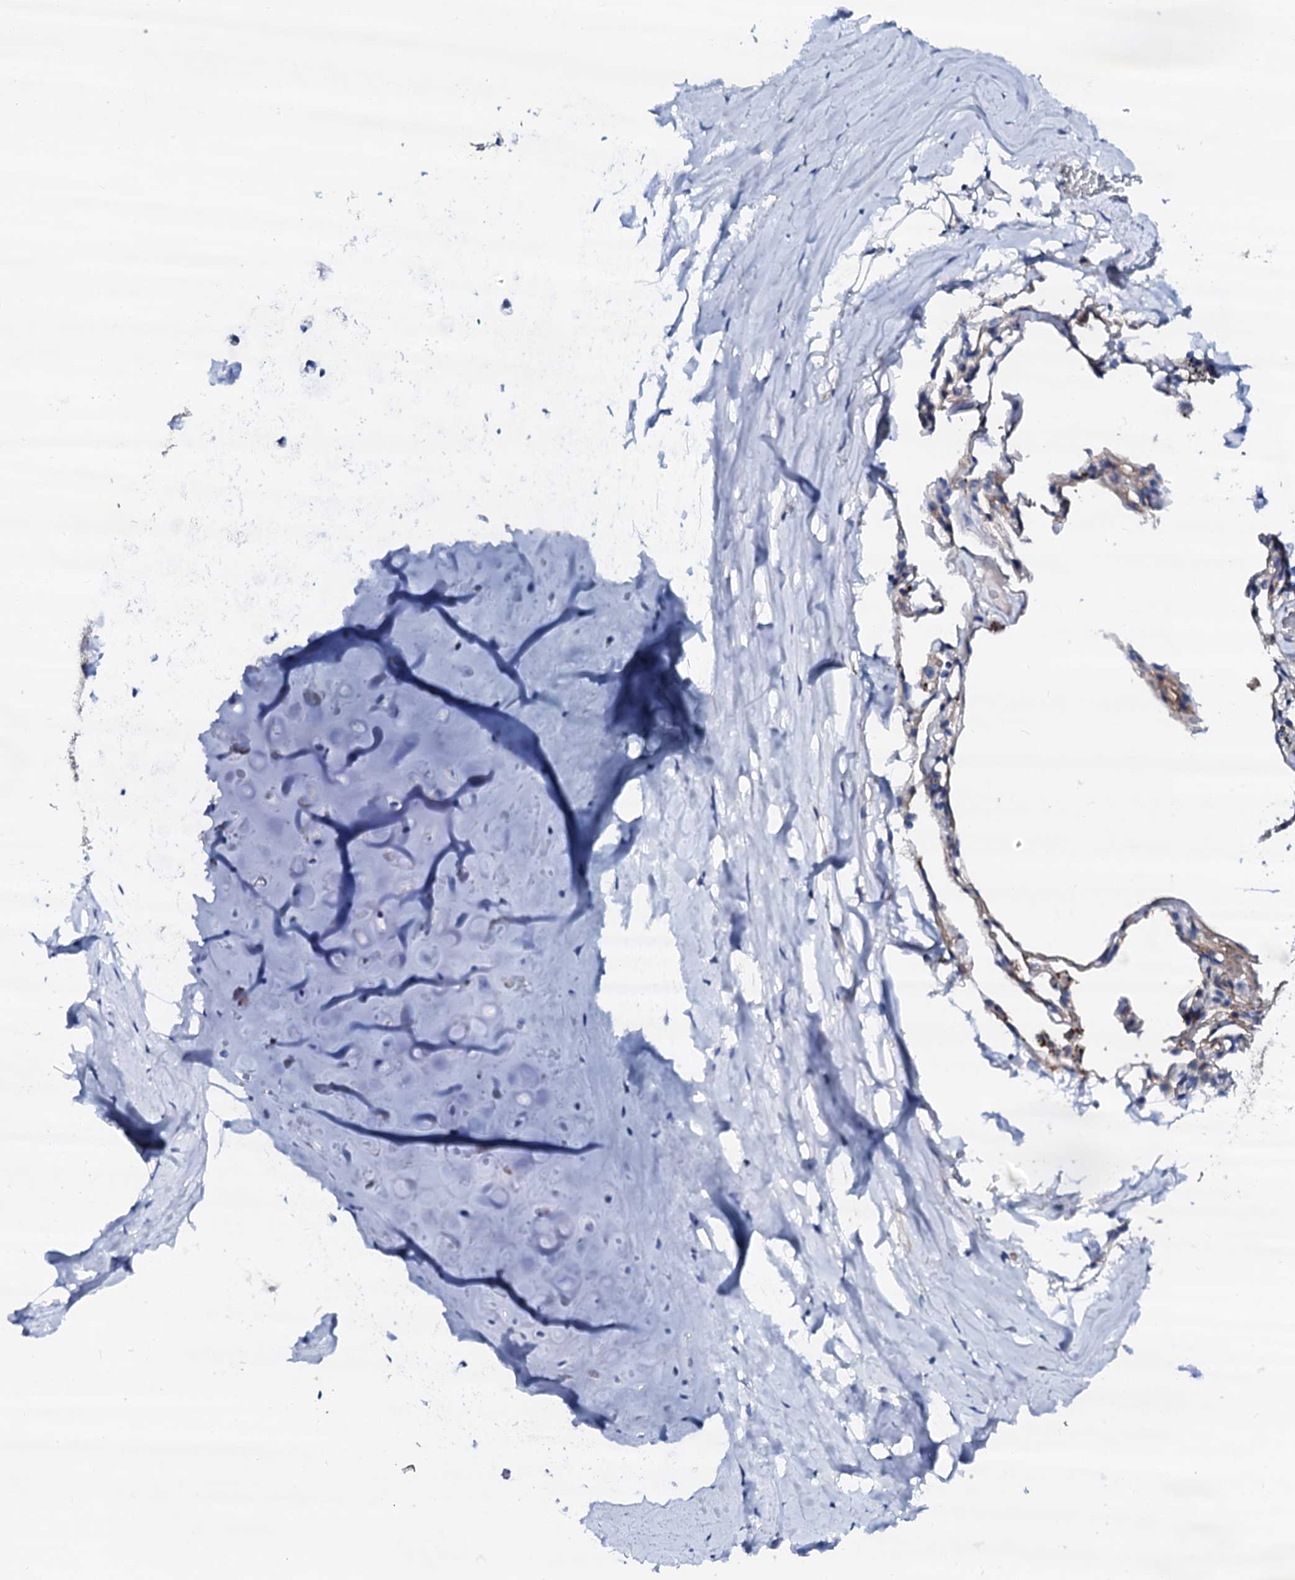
{"staining": {"intensity": "negative", "quantity": "none", "location": "none"}, "tissue": "adipose tissue", "cell_type": "Adipocytes", "image_type": "normal", "snomed": [{"axis": "morphology", "description": "Normal tissue, NOS"}, {"axis": "topography", "description": "Lymph node"}, {"axis": "topography", "description": "Bronchus"}], "caption": "Immunohistochemical staining of normal human adipose tissue exhibits no significant positivity in adipocytes.", "gene": "TRDN", "patient": {"sex": "male", "age": 63}}